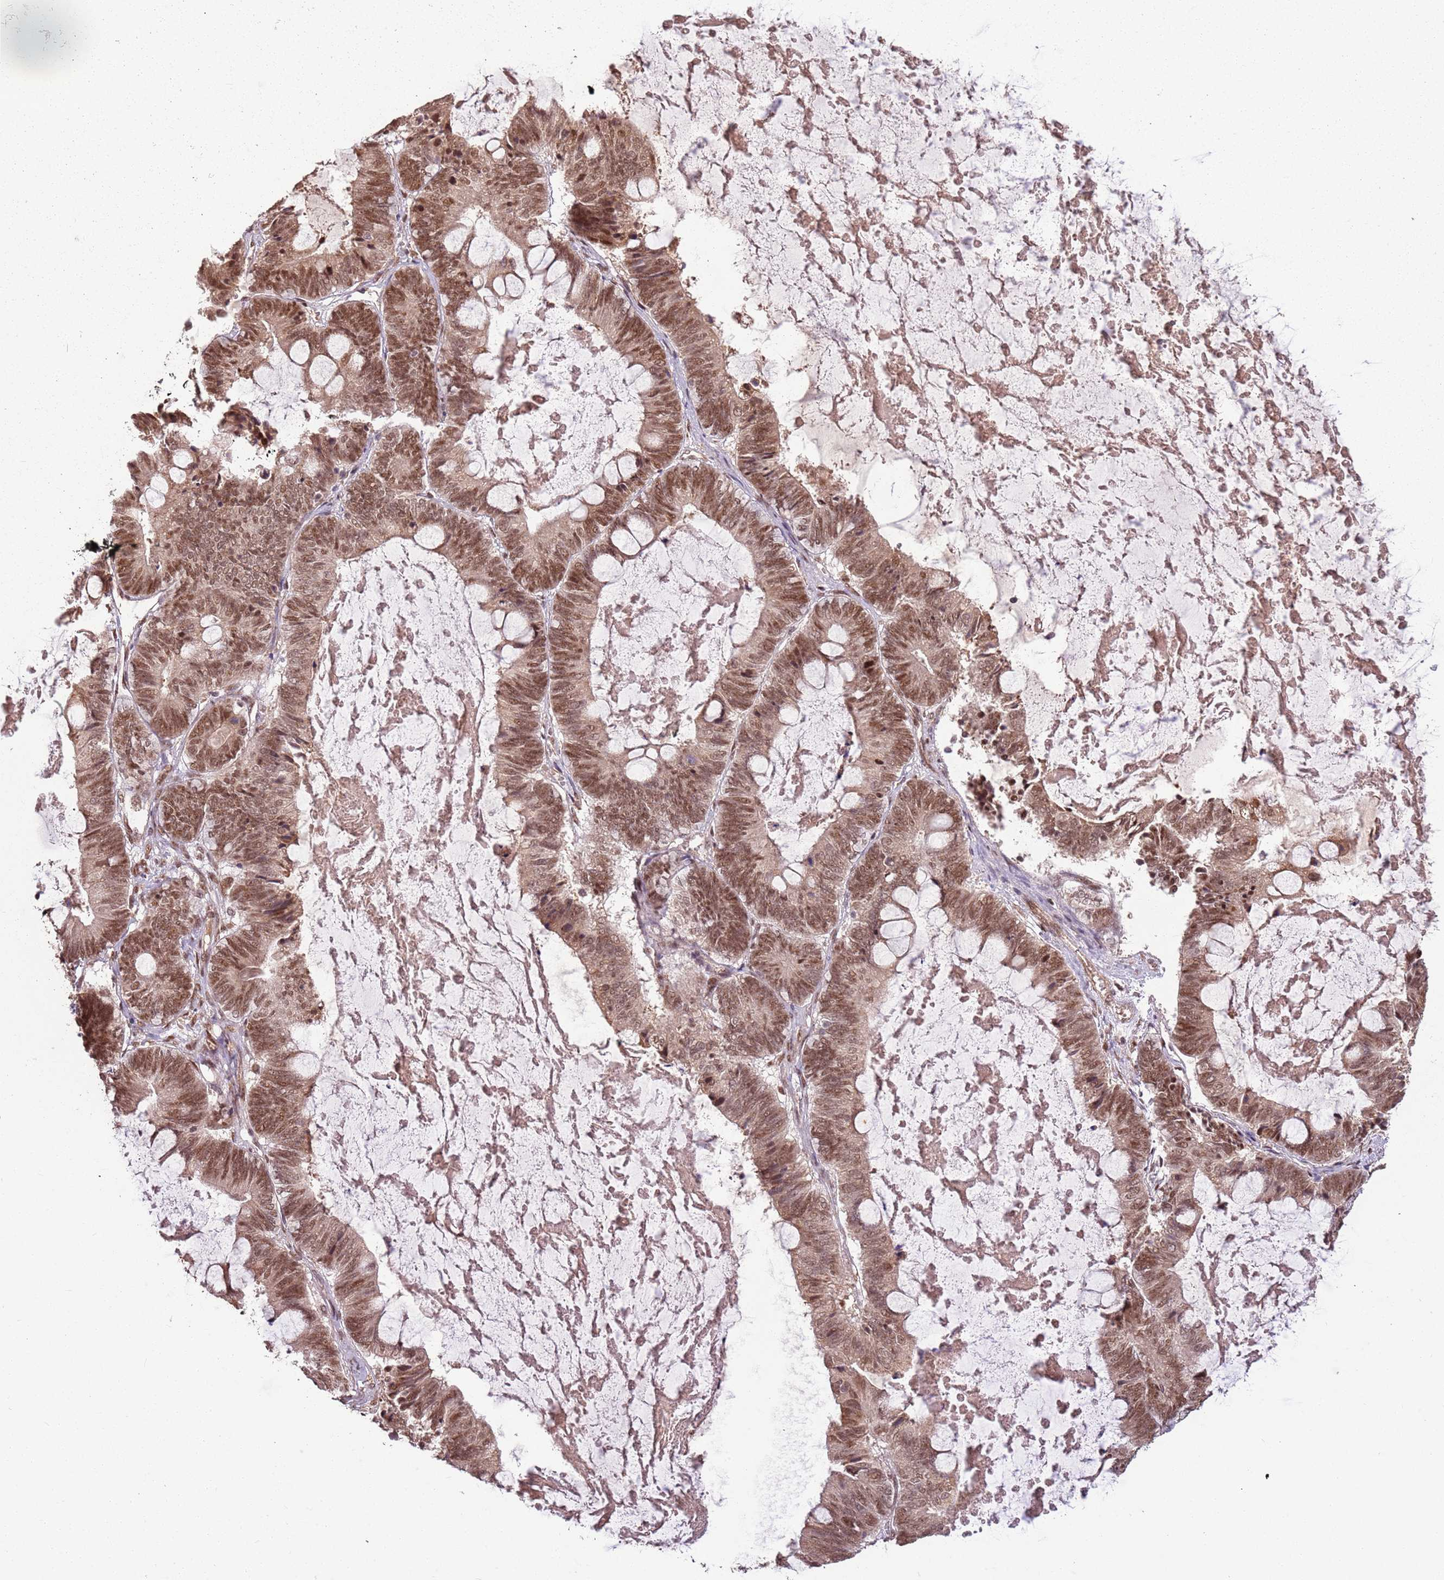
{"staining": {"intensity": "moderate", "quantity": ">75%", "location": "nuclear"}, "tissue": "ovarian cancer", "cell_type": "Tumor cells", "image_type": "cancer", "snomed": [{"axis": "morphology", "description": "Cystadenocarcinoma, mucinous, NOS"}, {"axis": "topography", "description": "Ovary"}], "caption": "There is medium levels of moderate nuclear expression in tumor cells of ovarian cancer, as demonstrated by immunohistochemical staining (brown color).", "gene": "POLR3H", "patient": {"sex": "female", "age": 61}}